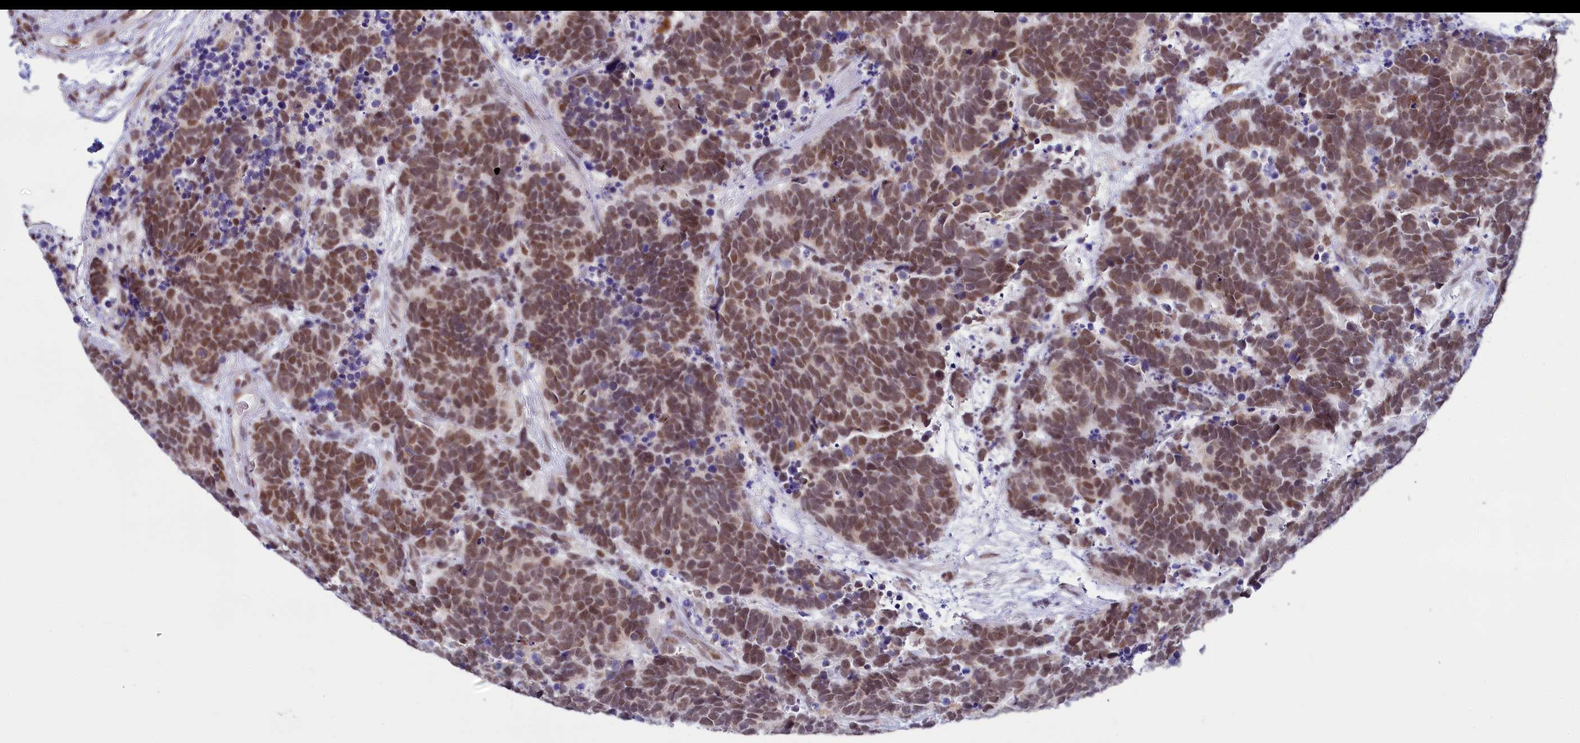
{"staining": {"intensity": "moderate", "quantity": "25%-75%", "location": "nuclear"}, "tissue": "carcinoid", "cell_type": "Tumor cells", "image_type": "cancer", "snomed": [{"axis": "morphology", "description": "Carcinoma, NOS"}, {"axis": "morphology", "description": "Carcinoid, malignant, NOS"}, {"axis": "topography", "description": "Urinary bladder"}], "caption": "IHC image of human carcinoid (malignant) stained for a protein (brown), which shows medium levels of moderate nuclear positivity in approximately 25%-75% of tumor cells.", "gene": "PPHLN1", "patient": {"sex": "male", "age": 57}}